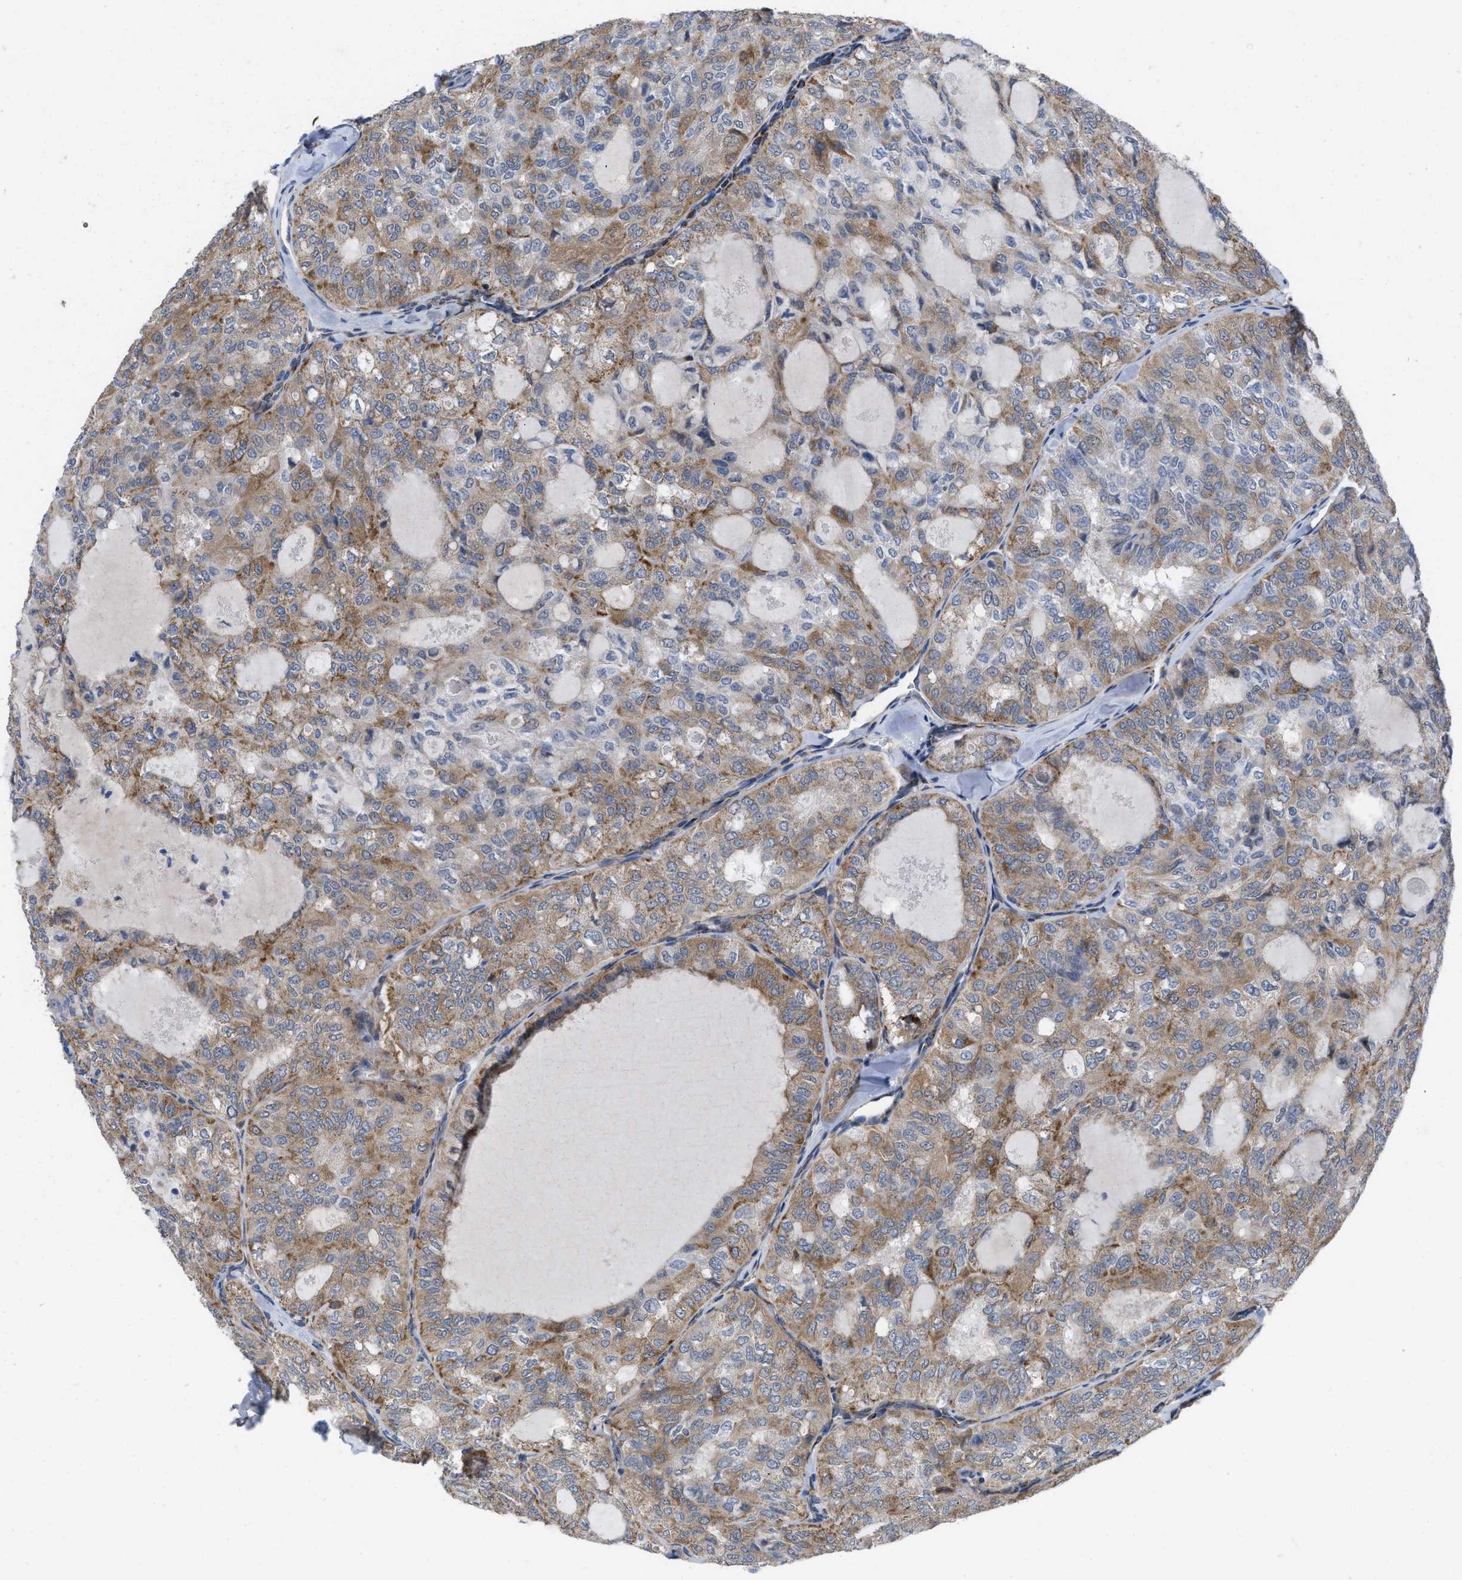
{"staining": {"intensity": "moderate", "quantity": ">75%", "location": "cytoplasmic/membranous"}, "tissue": "thyroid cancer", "cell_type": "Tumor cells", "image_type": "cancer", "snomed": [{"axis": "morphology", "description": "Follicular adenoma carcinoma, NOS"}, {"axis": "topography", "description": "Thyroid gland"}], "caption": "Thyroid cancer stained for a protein (brown) demonstrates moderate cytoplasmic/membranous positive positivity in about >75% of tumor cells.", "gene": "AKAP1", "patient": {"sex": "male", "age": 75}}